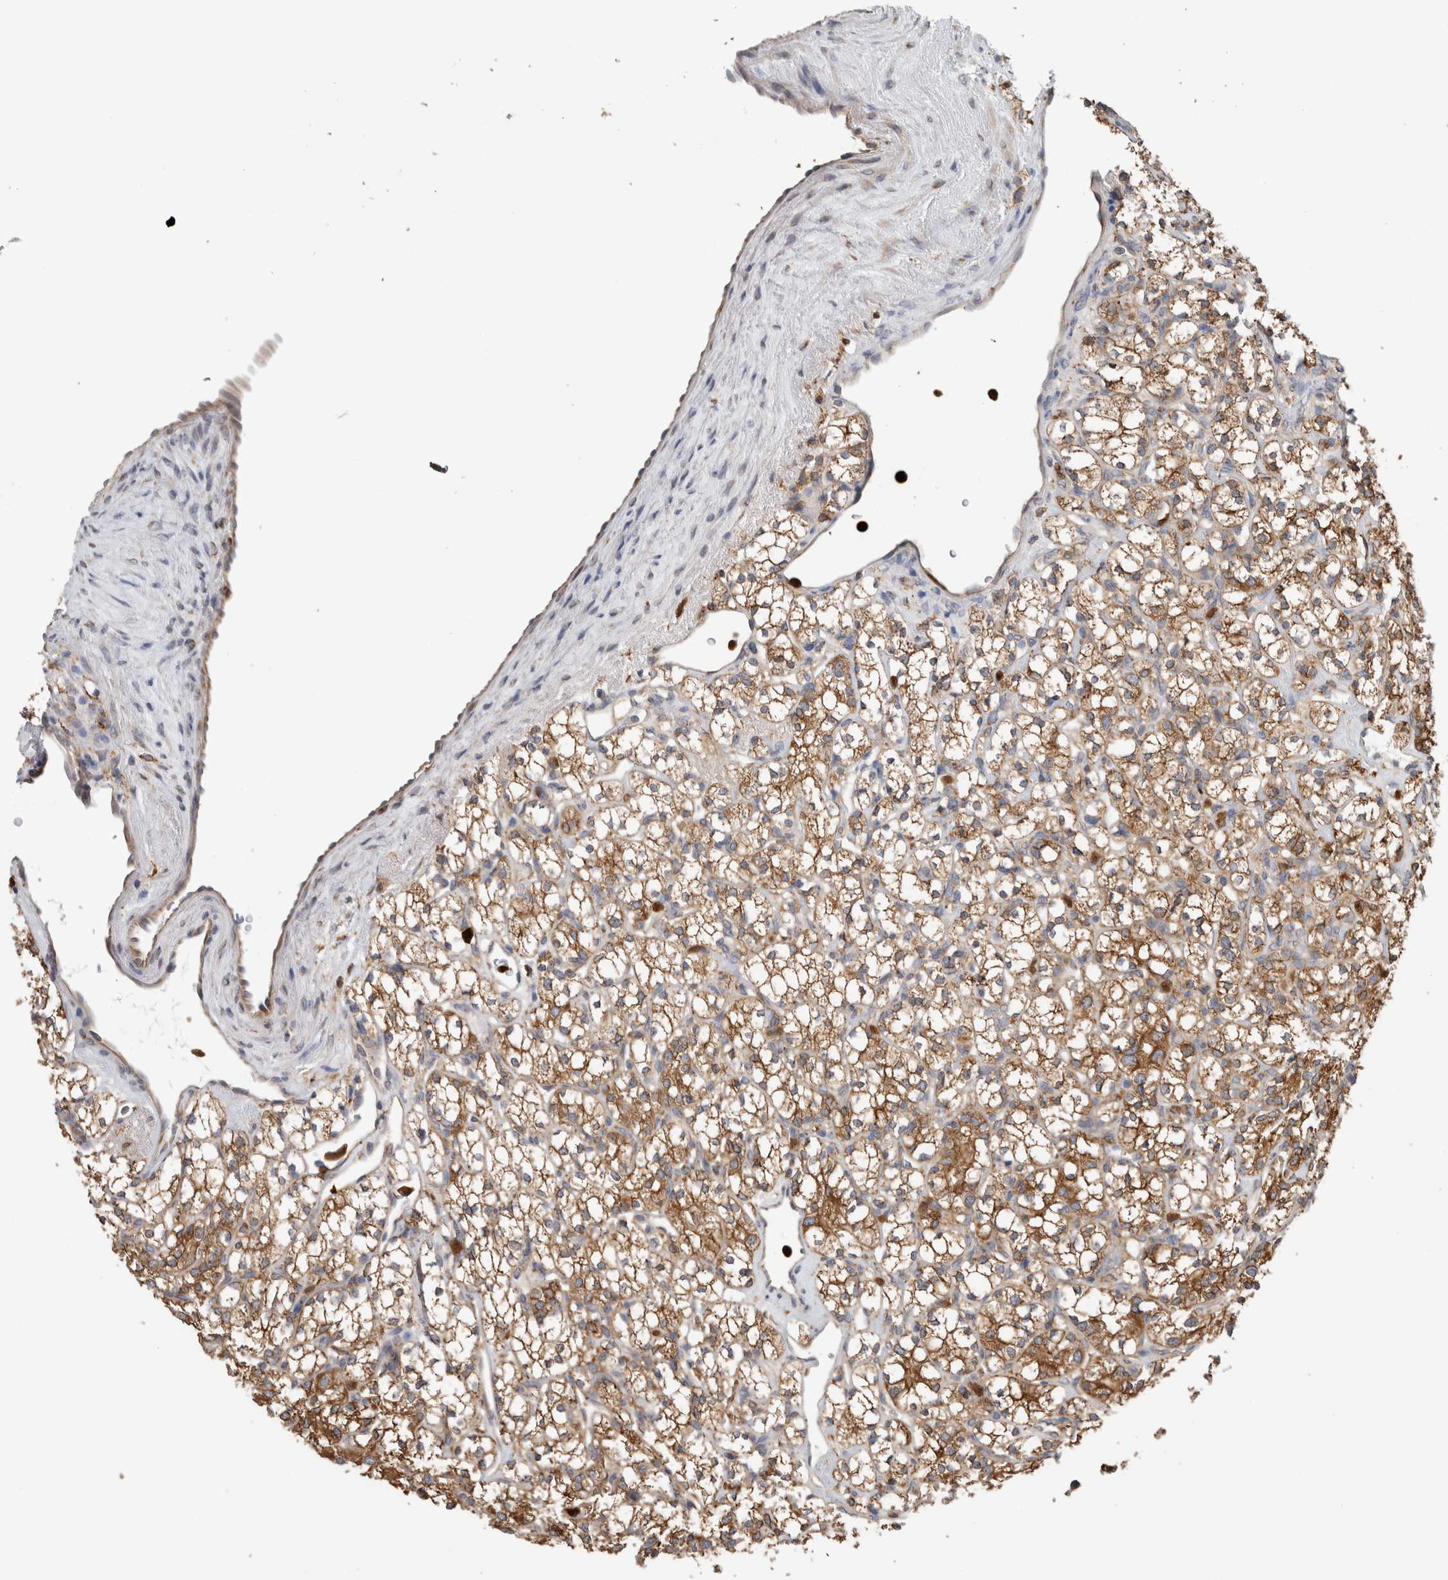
{"staining": {"intensity": "moderate", "quantity": ">75%", "location": "cytoplasmic/membranous"}, "tissue": "renal cancer", "cell_type": "Tumor cells", "image_type": "cancer", "snomed": [{"axis": "morphology", "description": "Adenocarcinoma, NOS"}, {"axis": "topography", "description": "Kidney"}], "caption": "This image displays renal adenocarcinoma stained with immunohistochemistry to label a protein in brown. The cytoplasmic/membranous of tumor cells show moderate positivity for the protein. Nuclei are counter-stained blue.", "gene": "P4HA1", "patient": {"sex": "male", "age": 77}}